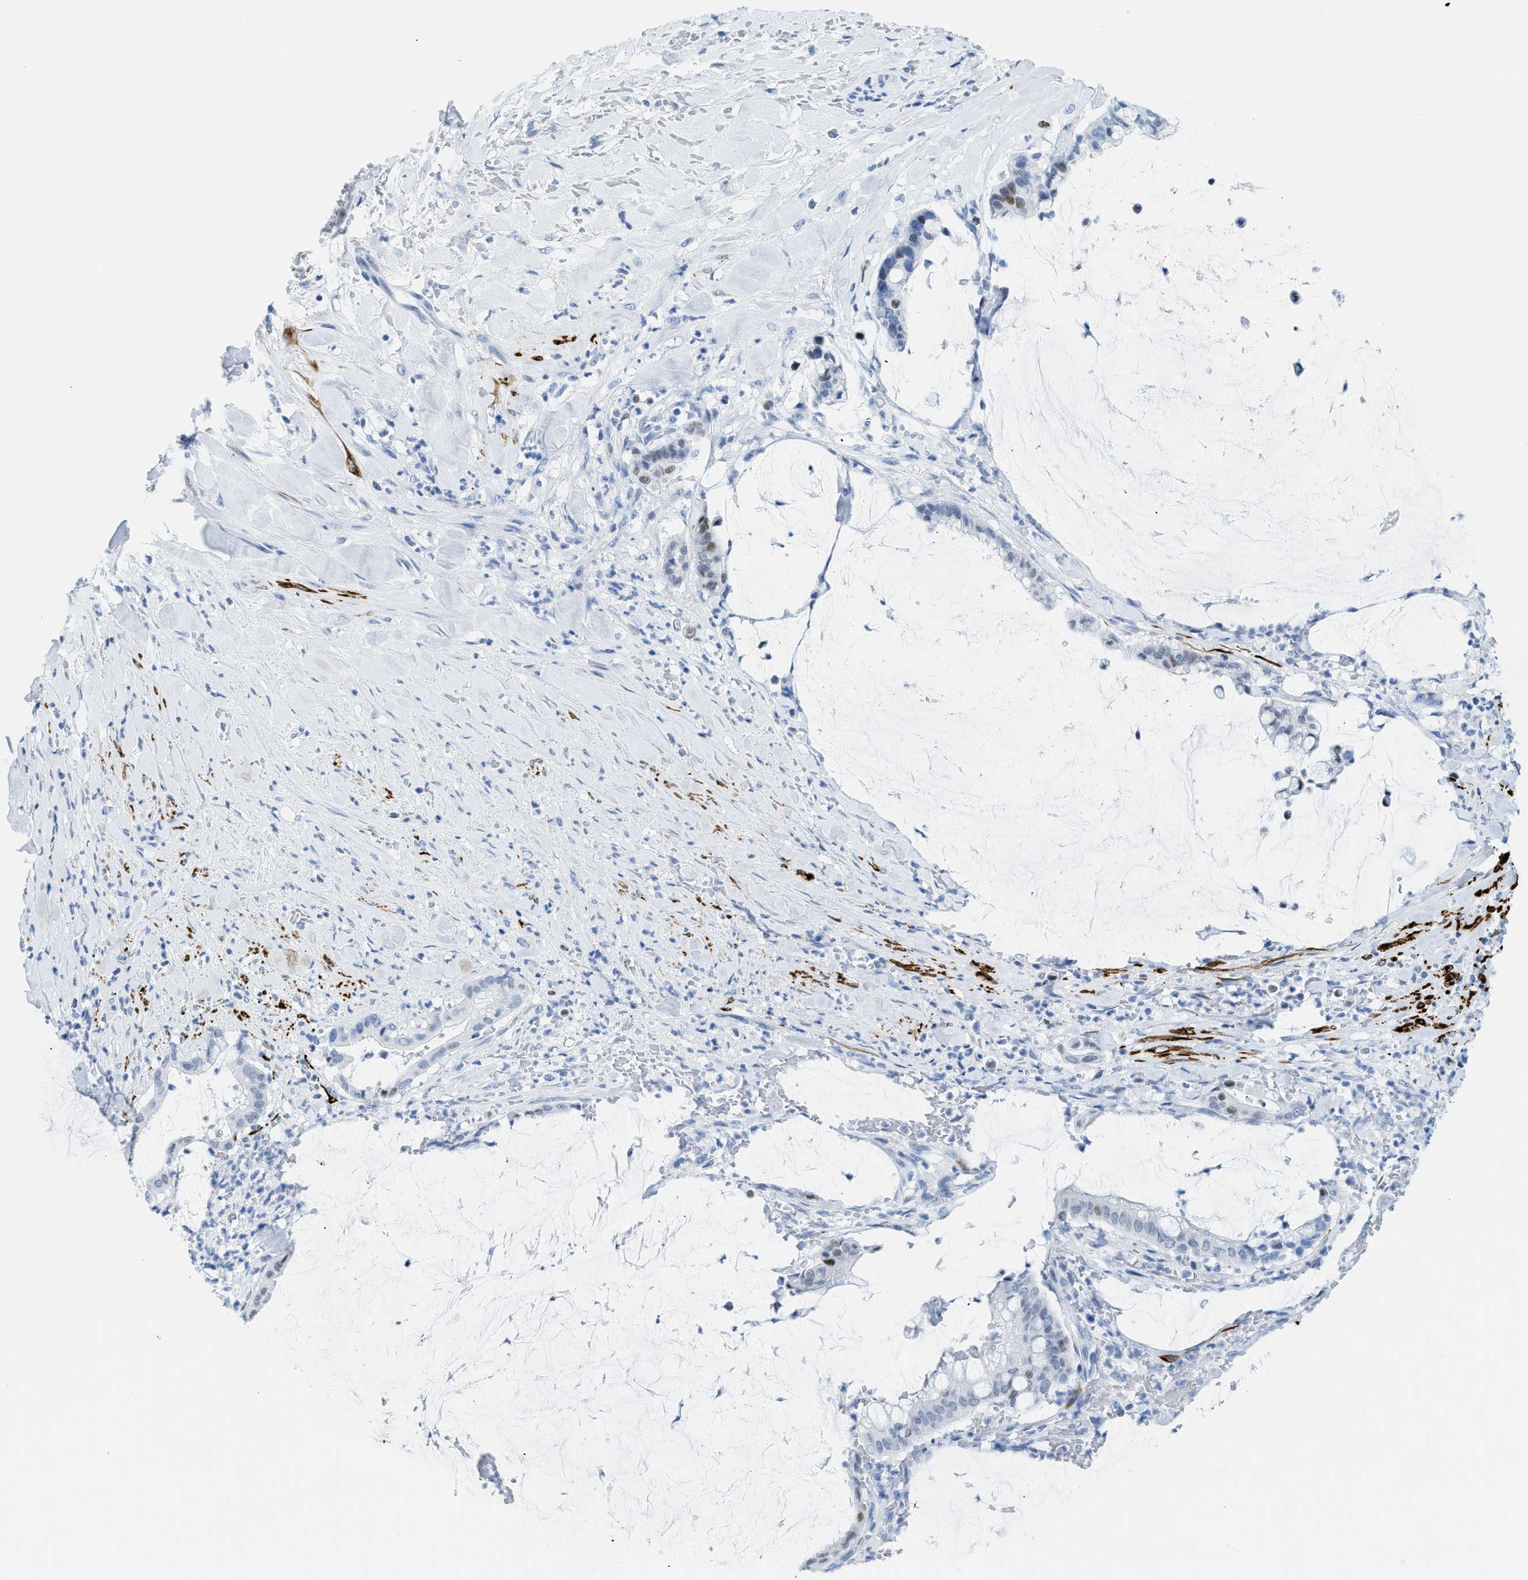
{"staining": {"intensity": "negative", "quantity": "none", "location": "none"}, "tissue": "pancreatic cancer", "cell_type": "Tumor cells", "image_type": "cancer", "snomed": [{"axis": "morphology", "description": "Adenocarcinoma, NOS"}, {"axis": "topography", "description": "Pancreas"}], "caption": "Immunohistochemistry image of neoplastic tissue: human pancreatic cancer (adenocarcinoma) stained with DAB (3,3'-diaminobenzidine) reveals no significant protein positivity in tumor cells.", "gene": "DES", "patient": {"sex": "male", "age": 41}}